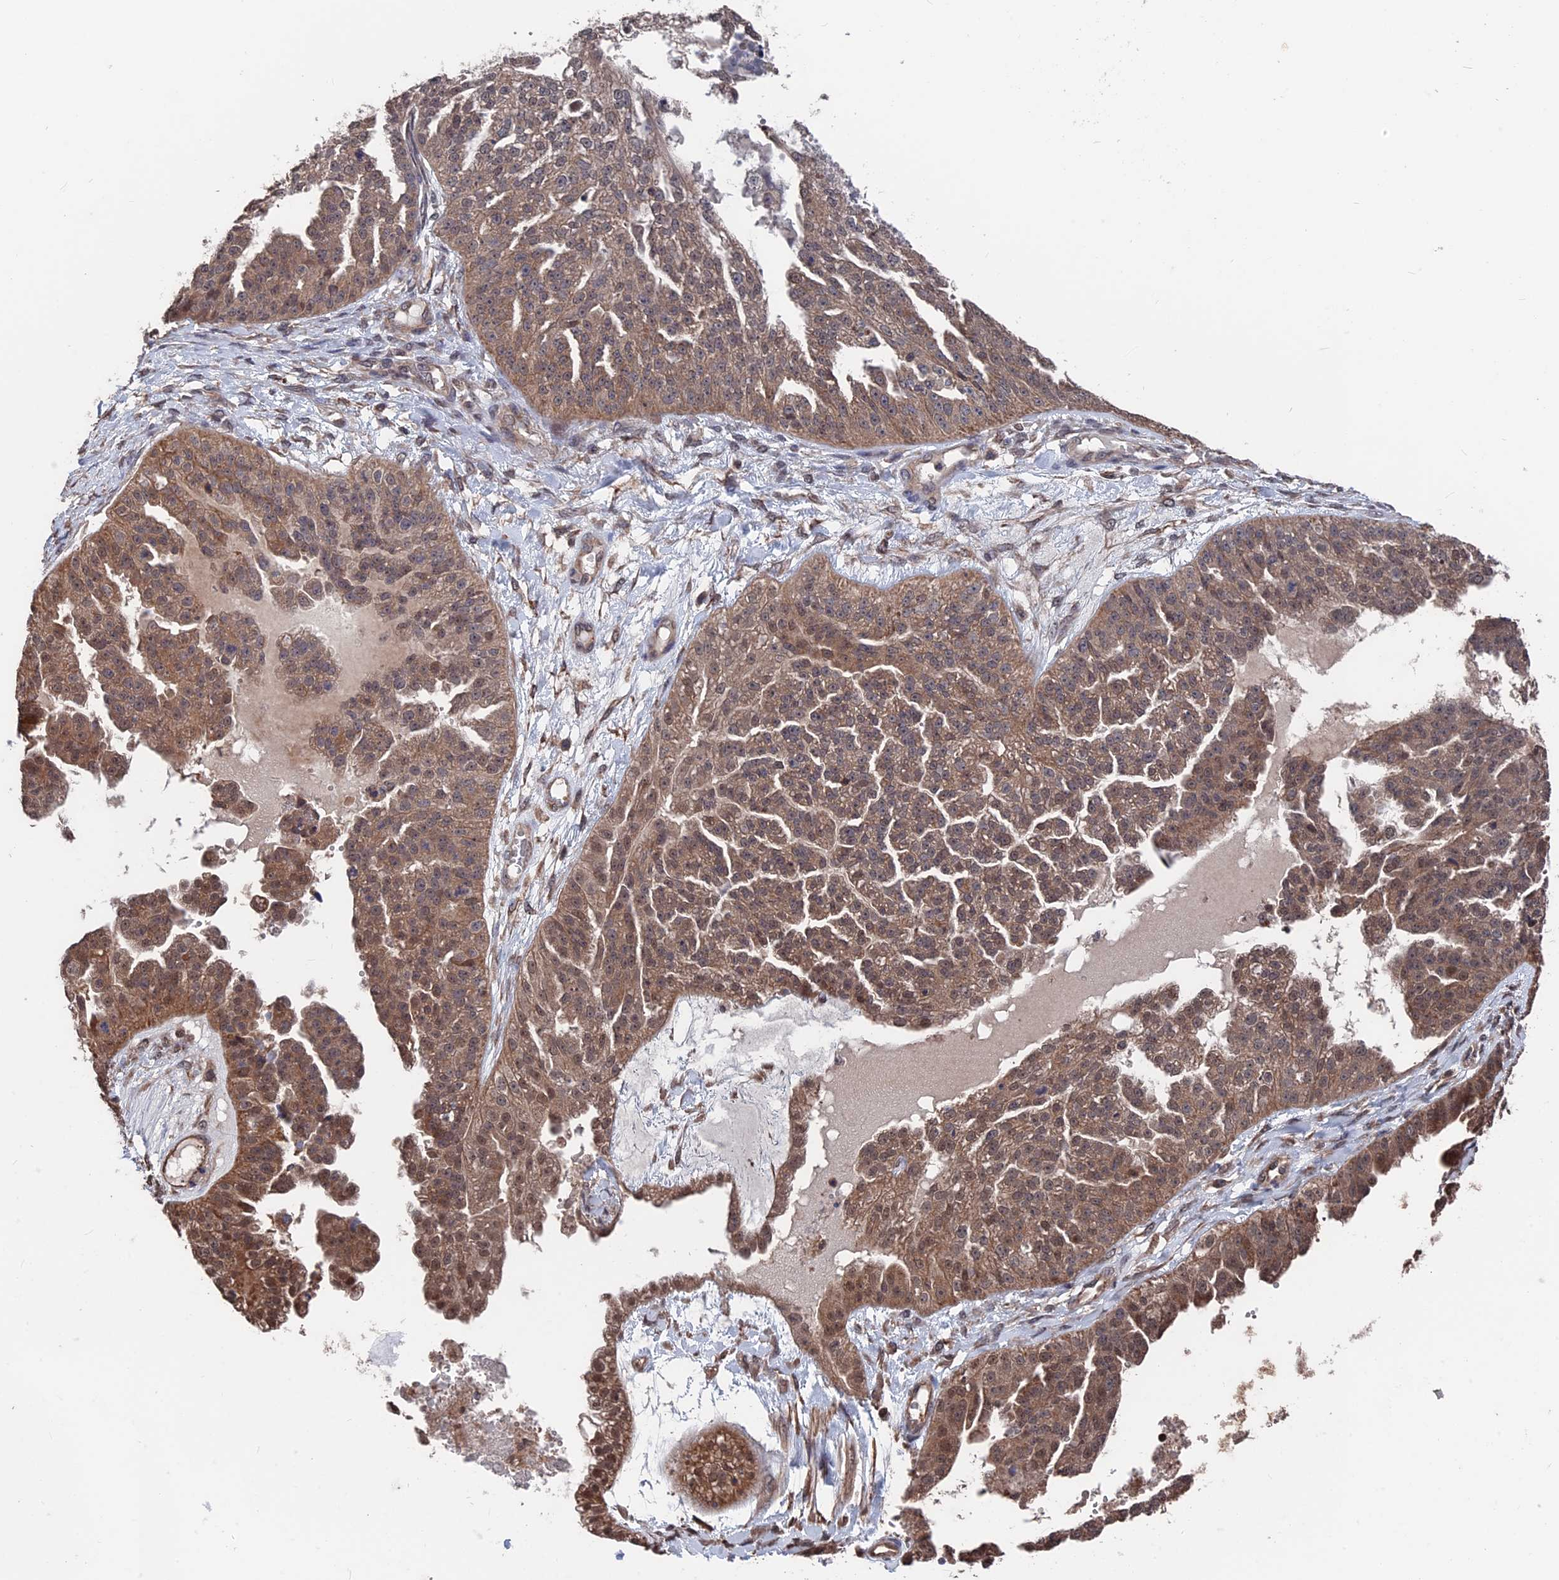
{"staining": {"intensity": "moderate", "quantity": ">75%", "location": "cytoplasmic/membranous,nuclear"}, "tissue": "ovarian cancer", "cell_type": "Tumor cells", "image_type": "cancer", "snomed": [{"axis": "morphology", "description": "Cystadenocarcinoma, serous, NOS"}, {"axis": "topography", "description": "Ovary"}], "caption": "Protein staining of ovarian cancer tissue reveals moderate cytoplasmic/membranous and nuclear expression in about >75% of tumor cells. (DAB = brown stain, brightfield microscopy at high magnification).", "gene": "PDE12", "patient": {"sex": "female", "age": 58}}